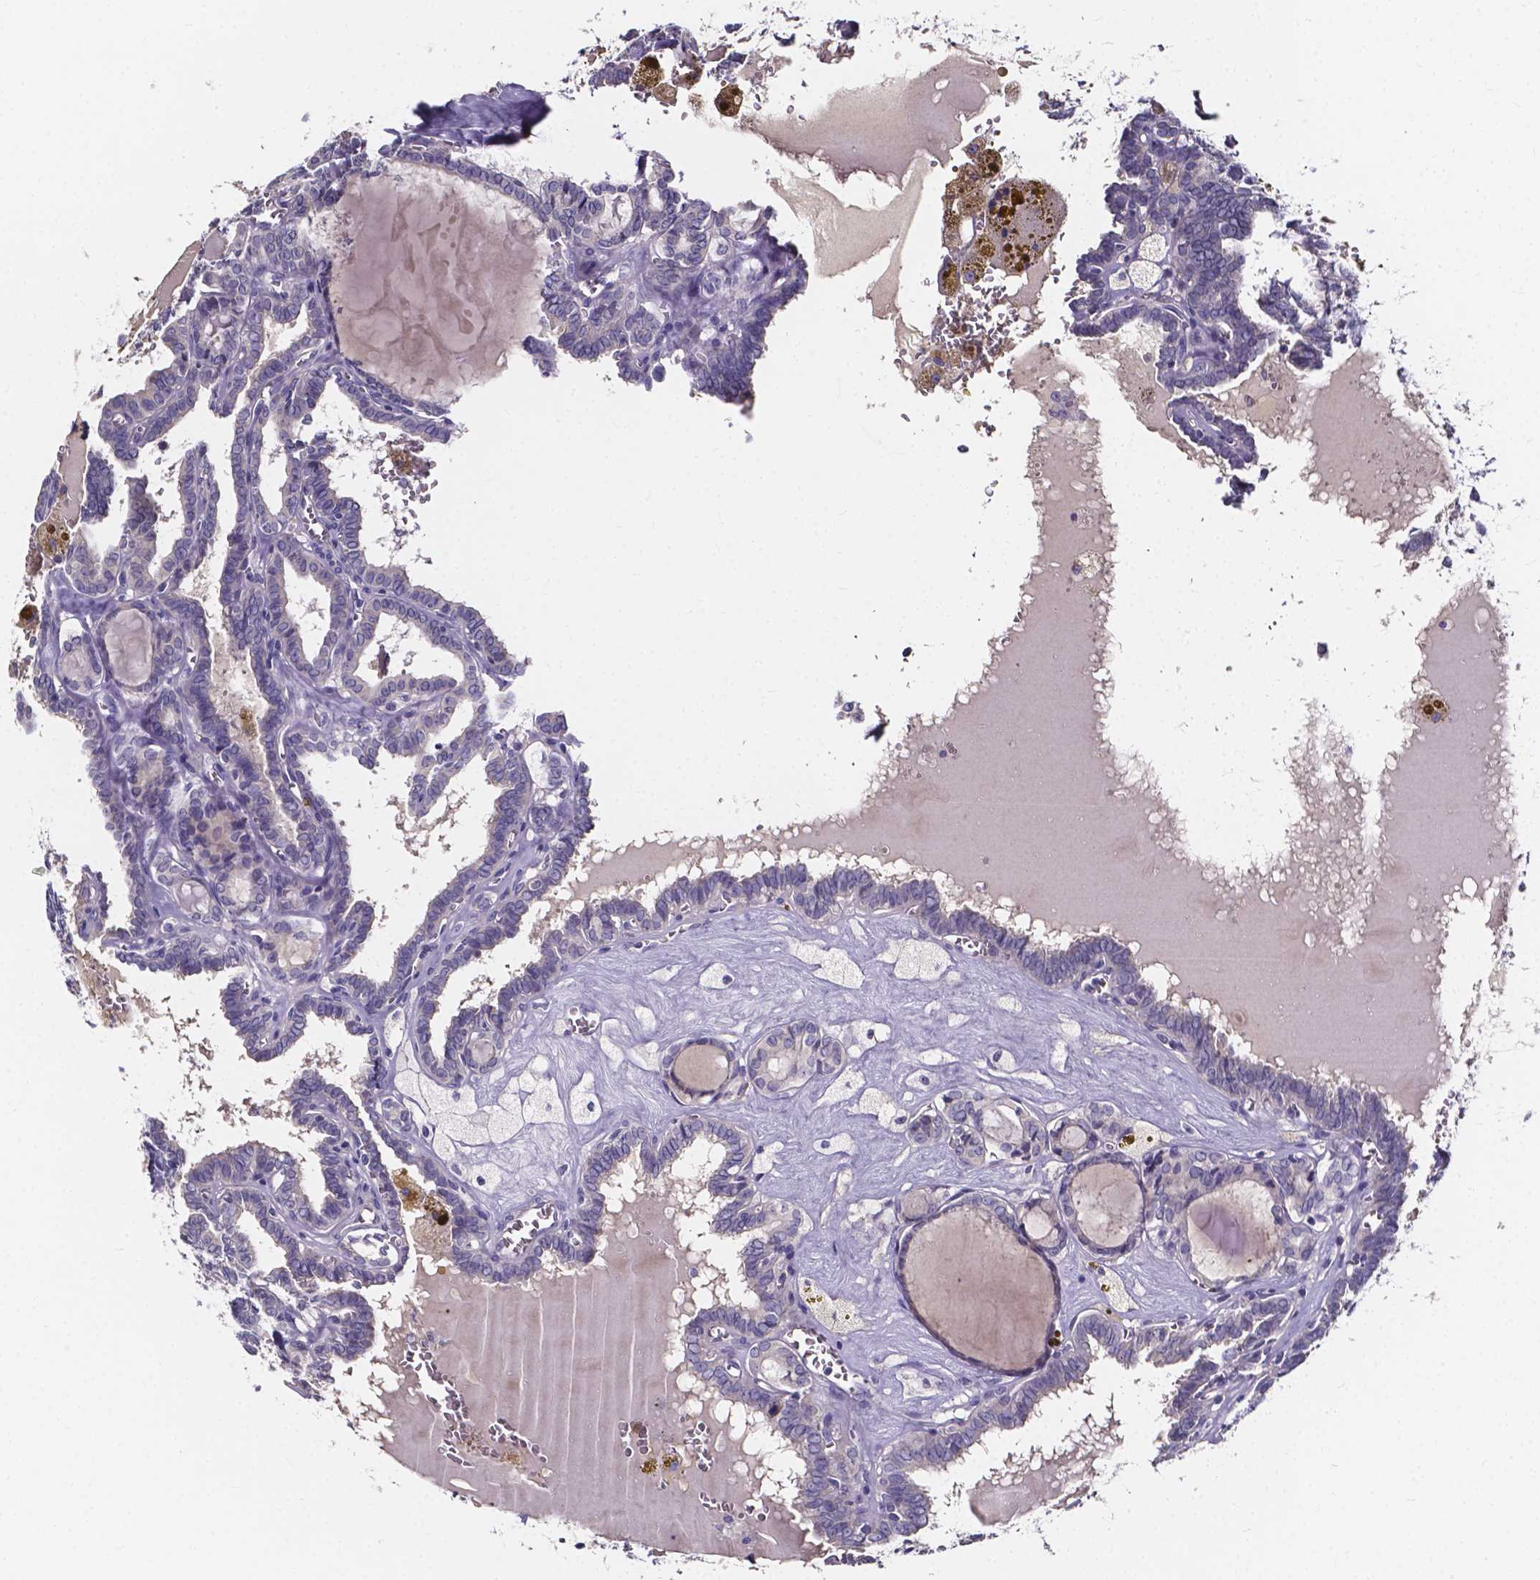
{"staining": {"intensity": "negative", "quantity": "none", "location": "none"}, "tissue": "thyroid cancer", "cell_type": "Tumor cells", "image_type": "cancer", "snomed": [{"axis": "morphology", "description": "Papillary adenocarcinoma, NOS"}, {"axis": "topography", "description": "Thyroid gland"}], "caption": "There is no significant staining in tumor cells of thyroid cancer. (DAB (3,3'-diaminobenzidine) immunohistochemistry (IHC) with hematoxylin counter stain).", "gene": "SPOCD1", "patient": {"sex": "female", "age": 39}}